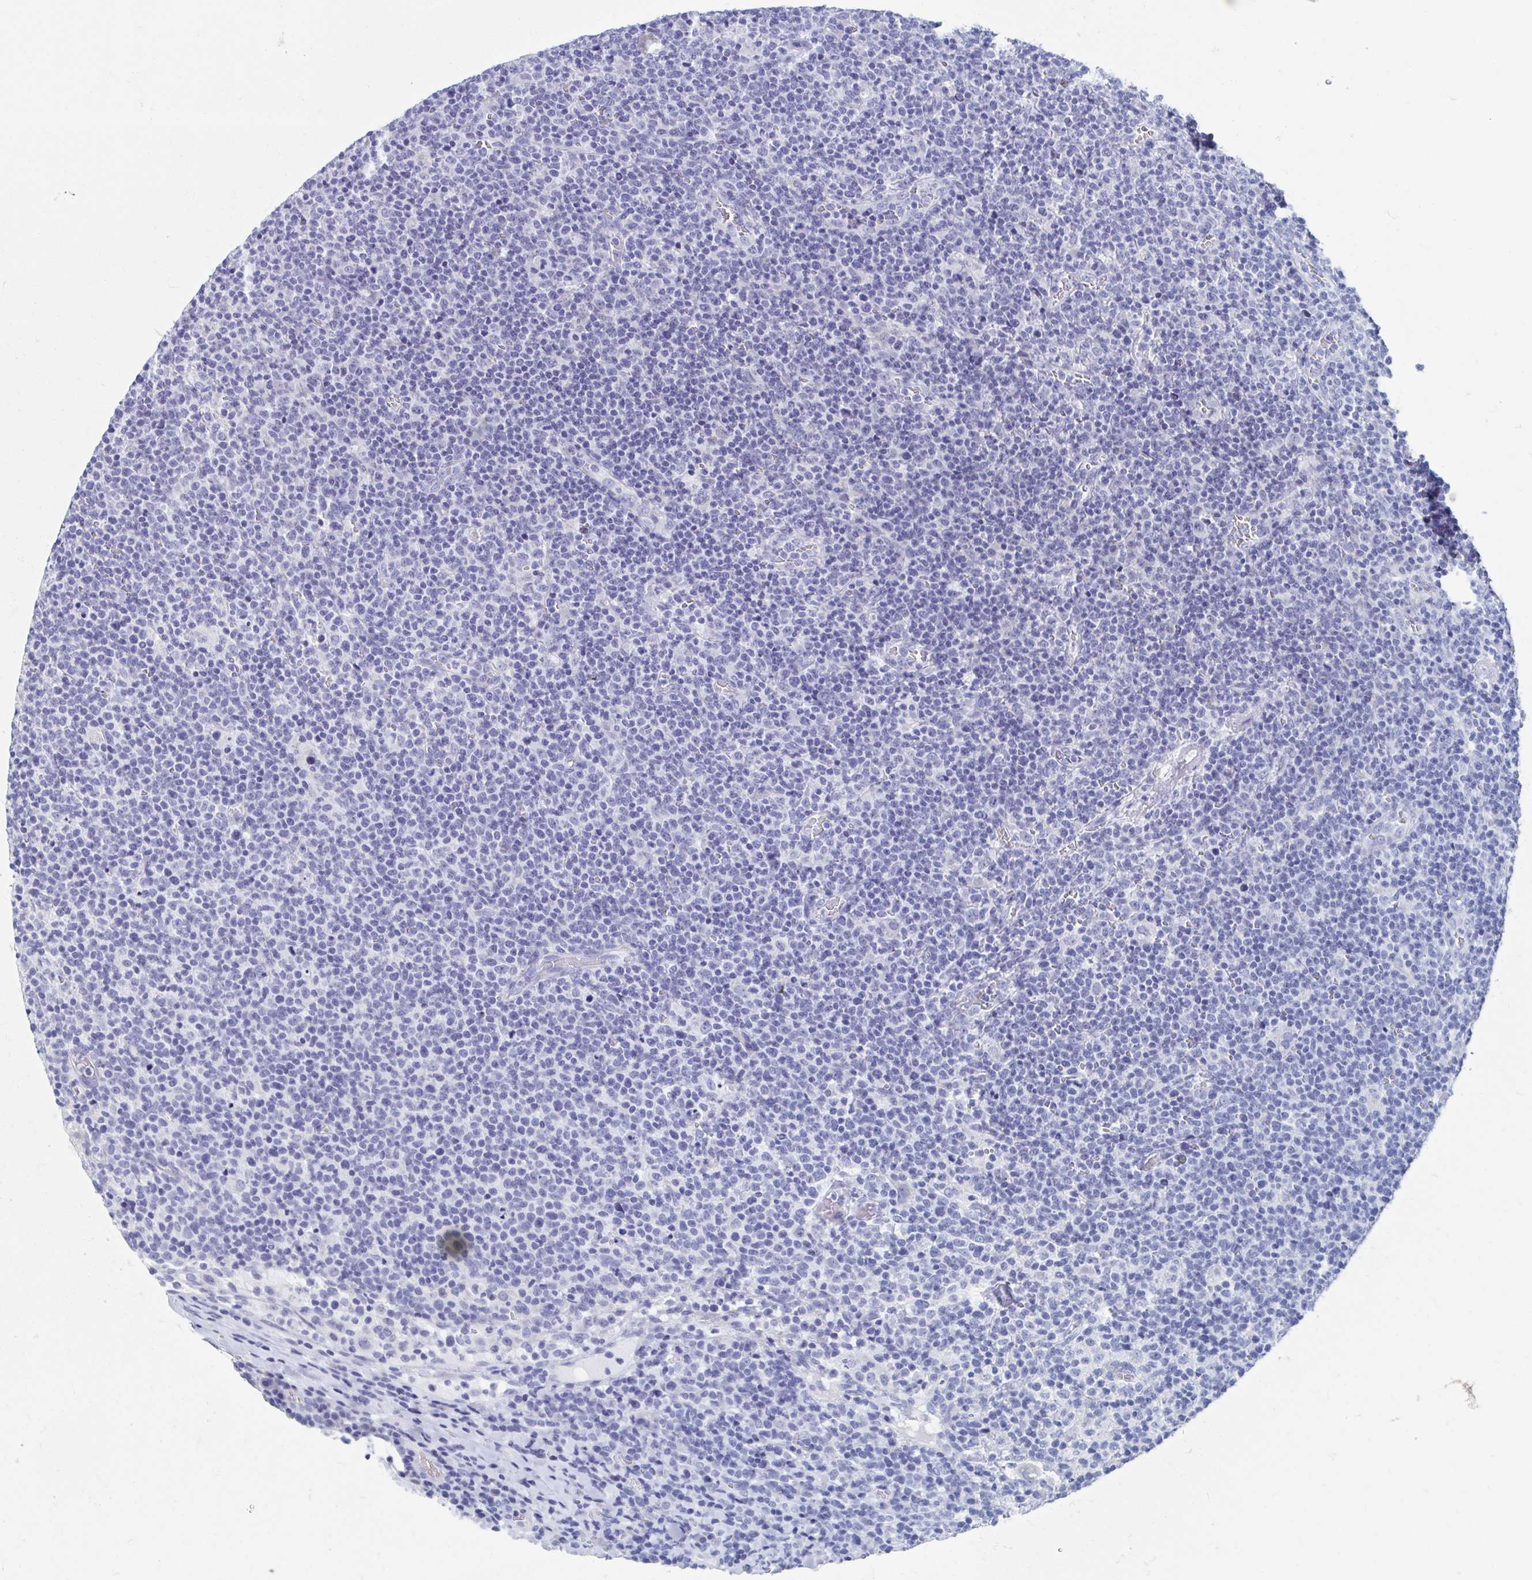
{"staining": {"intensity": "negative", "quantity": "none", "location": "none"}, "tissue": "lymphoma", "cell_type": "Tumor cells", "image_type": "cancer", "snomed": [{"axis": "morphology", "description": "Malignant lymphoma, non-Hodgkin's type, High grade"}, {"axis": "topography", "description": "Lymph node"}], "caption": "This image is of lymphoma stained with immunohistochemistry (IHC) to label a protein in brown with the nuclei are counter-stained blue. There is no expression in tumor cells.", "gene": "SHCBP1L", "patient": {"sex": "male", "age": 61}}